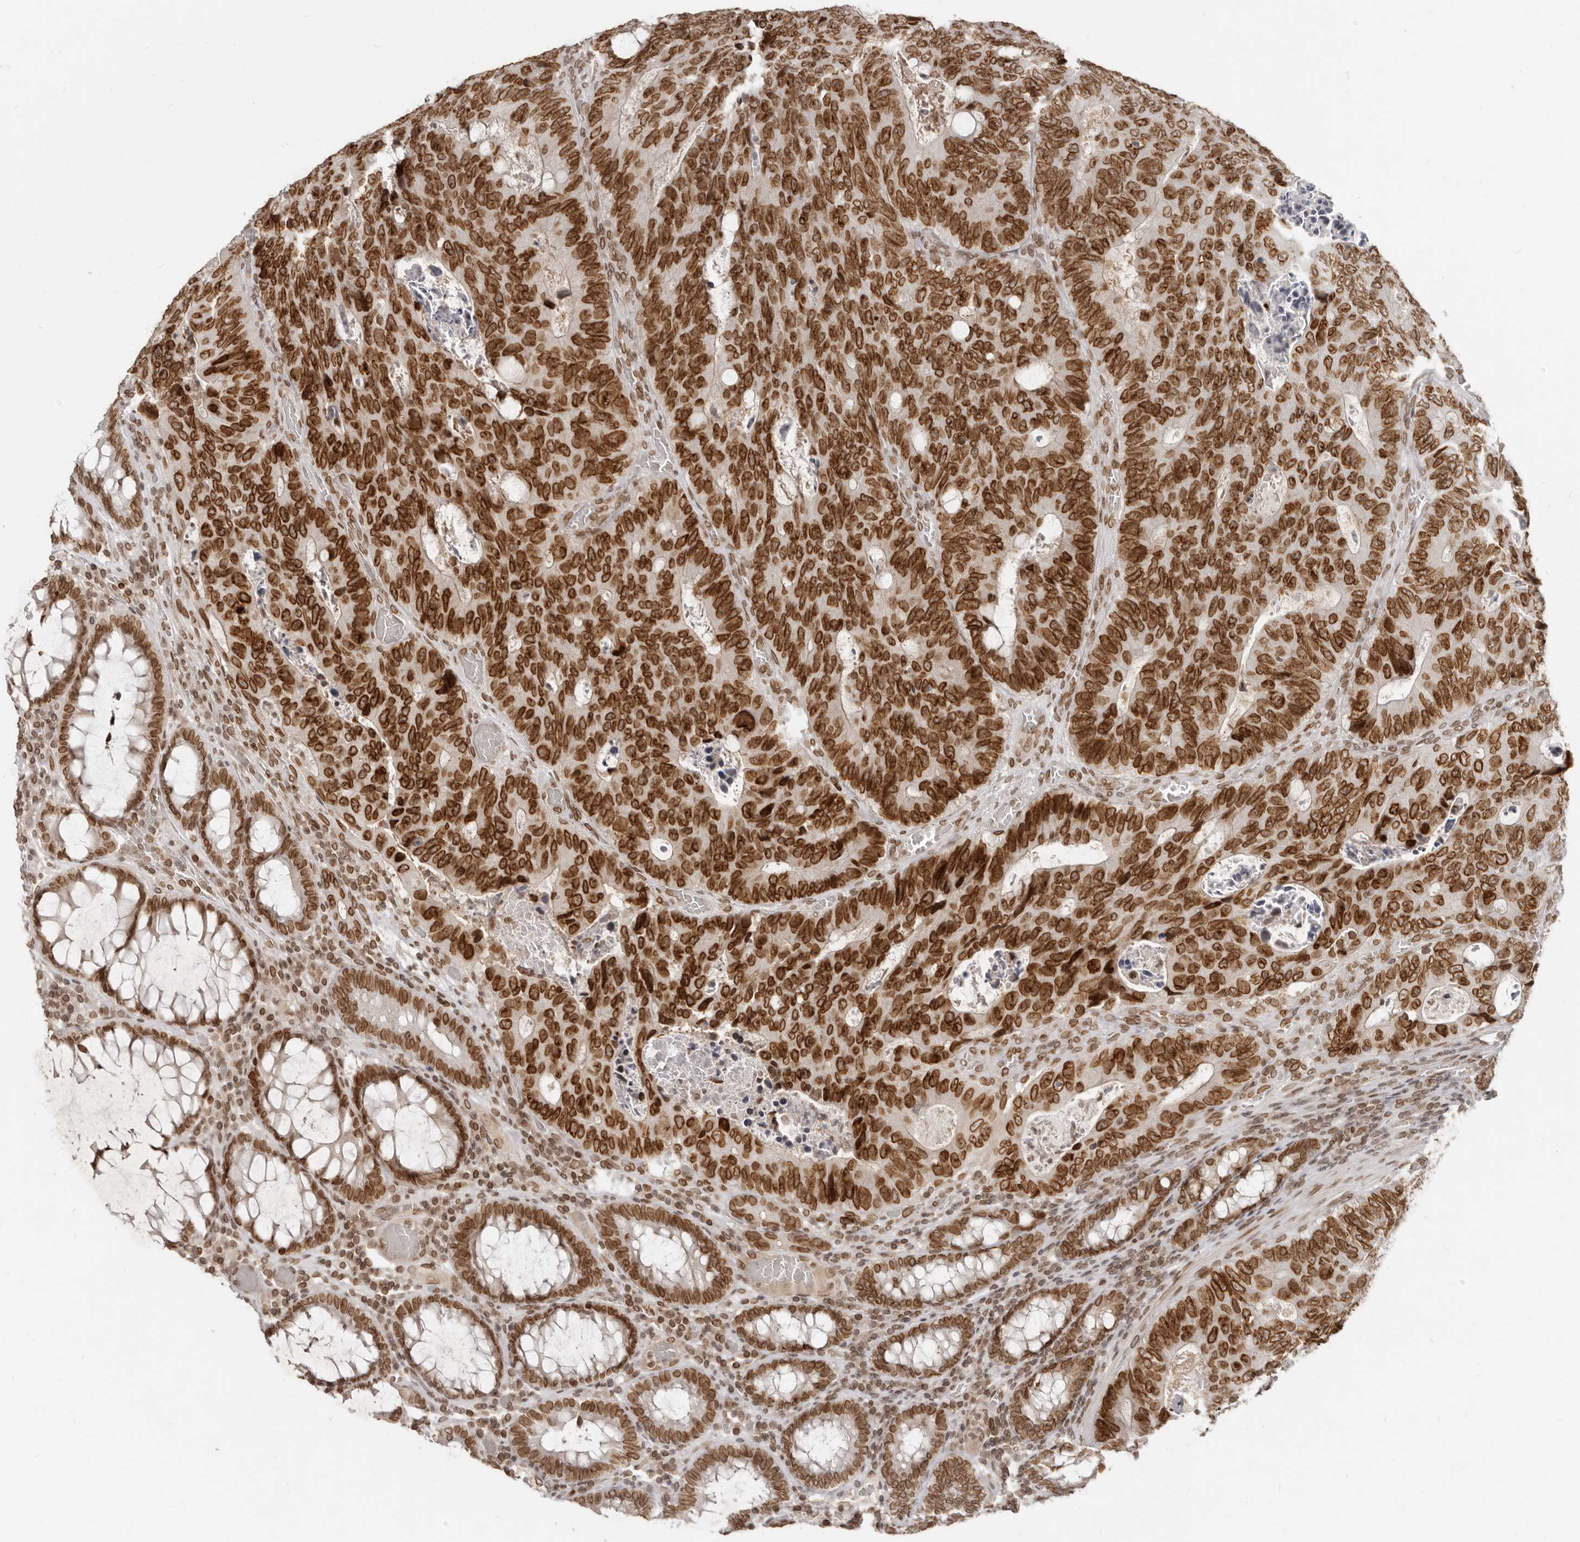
{"staining": {"intensity": "strong", "quantity": ">75%", "location": "nuclear"}, "tissue": "colorectal cancer", "cell_type": "Tumor cells", "image_type": "cancer", "snomed": [{"axis": "morphology", "description": "Adenocarcinoma, NOS"}, {"axis": "topography", "description": "Colon"}], "caption": "An IHC image of tumor tissue is shown. Protein staining in brown shows strong nuclear positivity in colorectal adenocarcinoma within tumor cells. Immunohistochemistry stains the protein of interest in brown and the nuclei are stained blue.", "gene": "NUP153", "patient": {"sex": "male", "age": 87}}